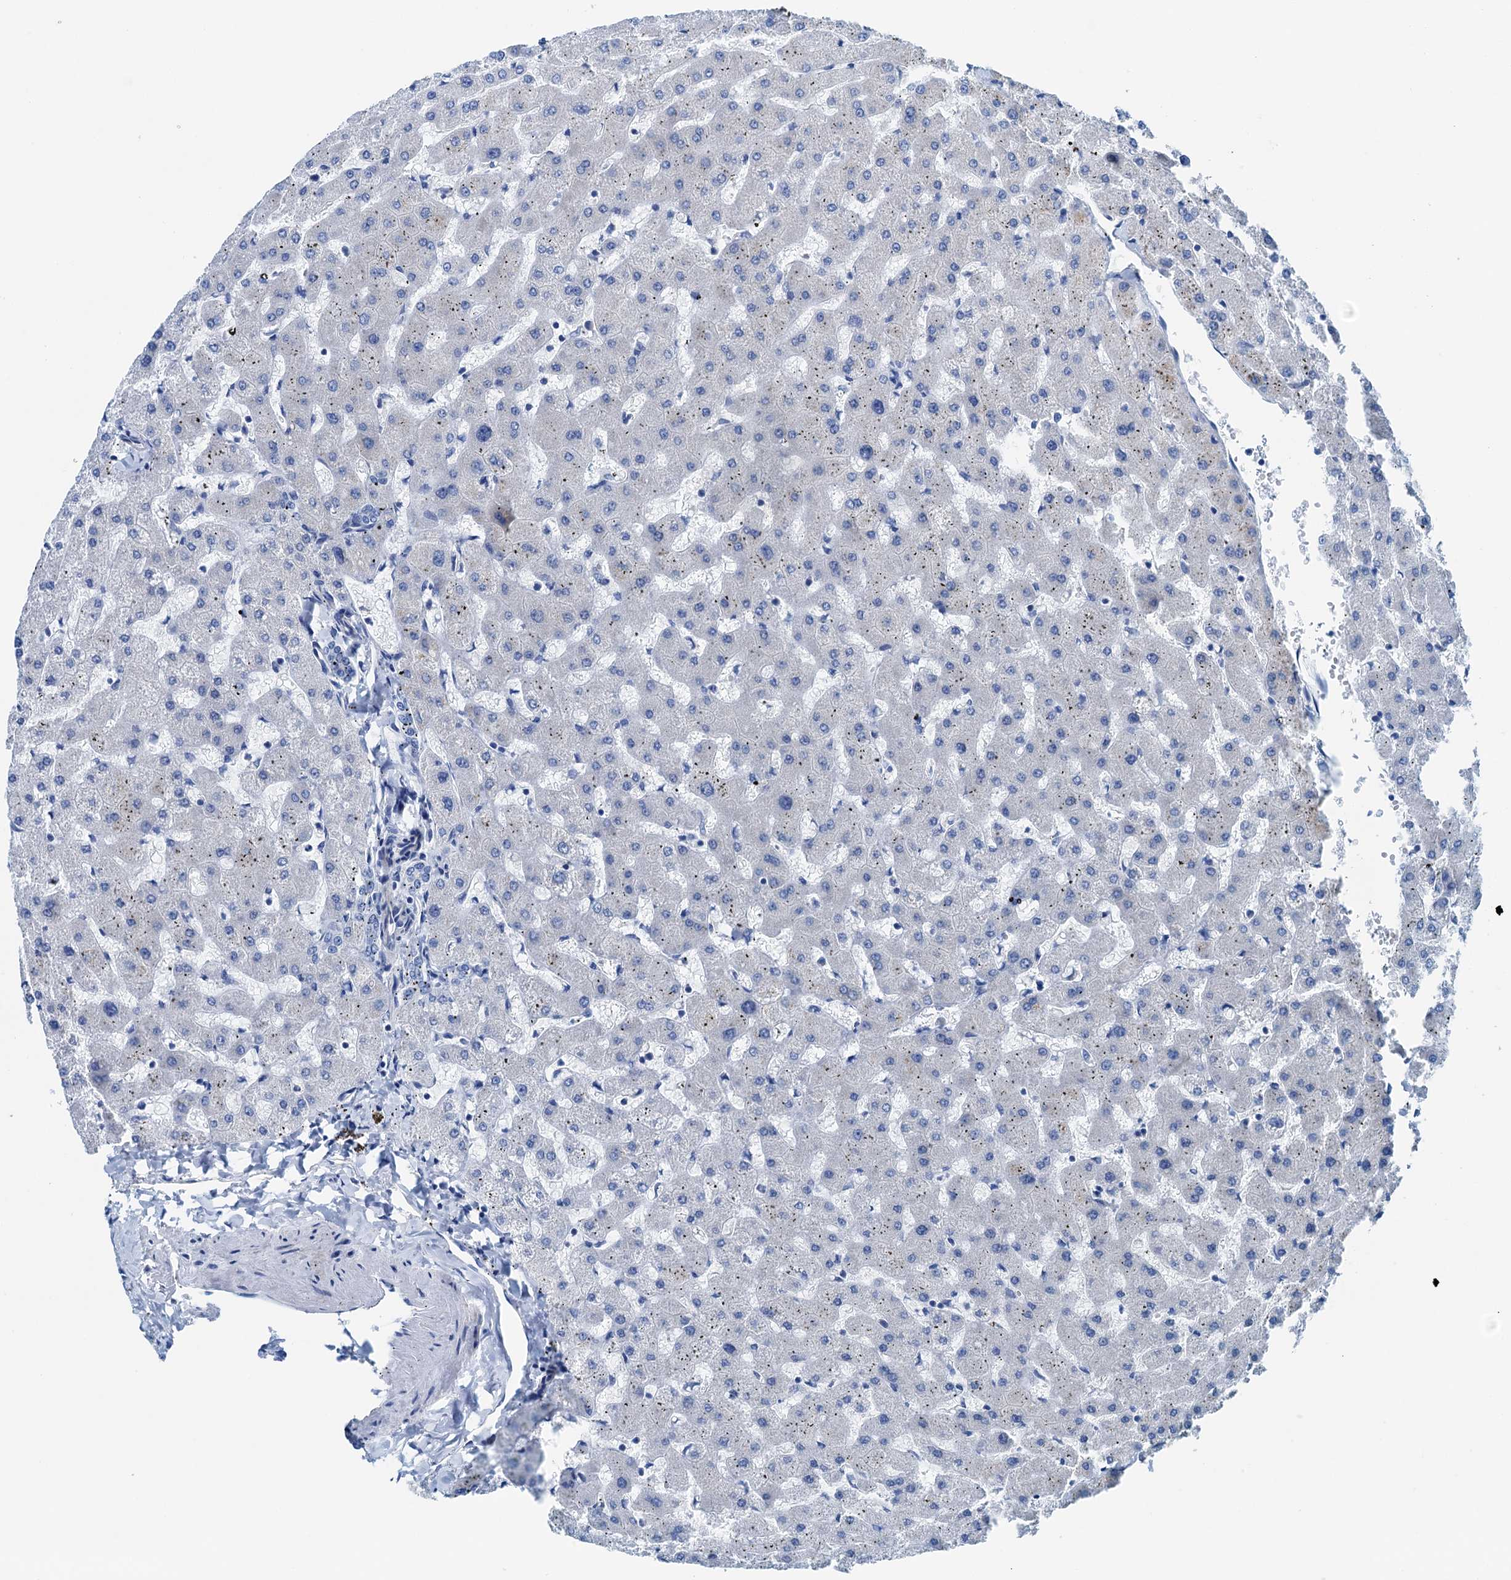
{"staining": {"intensity": "negative", "quantity": "none", "location": "none"}, "tissue": "liver", "cell_type": "Cholangiocytes", "image_type": "normal", "snomed": [{"axis": "morphology", "description": "Normal tissue, NOS"}, {"axis": "topography", "description": "Liver"}], "caption": "IHC photomicrograph of unremarkable human liver stained for a protein (brown), which displays no staining in cholangiocytes.", "gene": "KNDC1", "patient": {"sex": "female", "age": 63}}